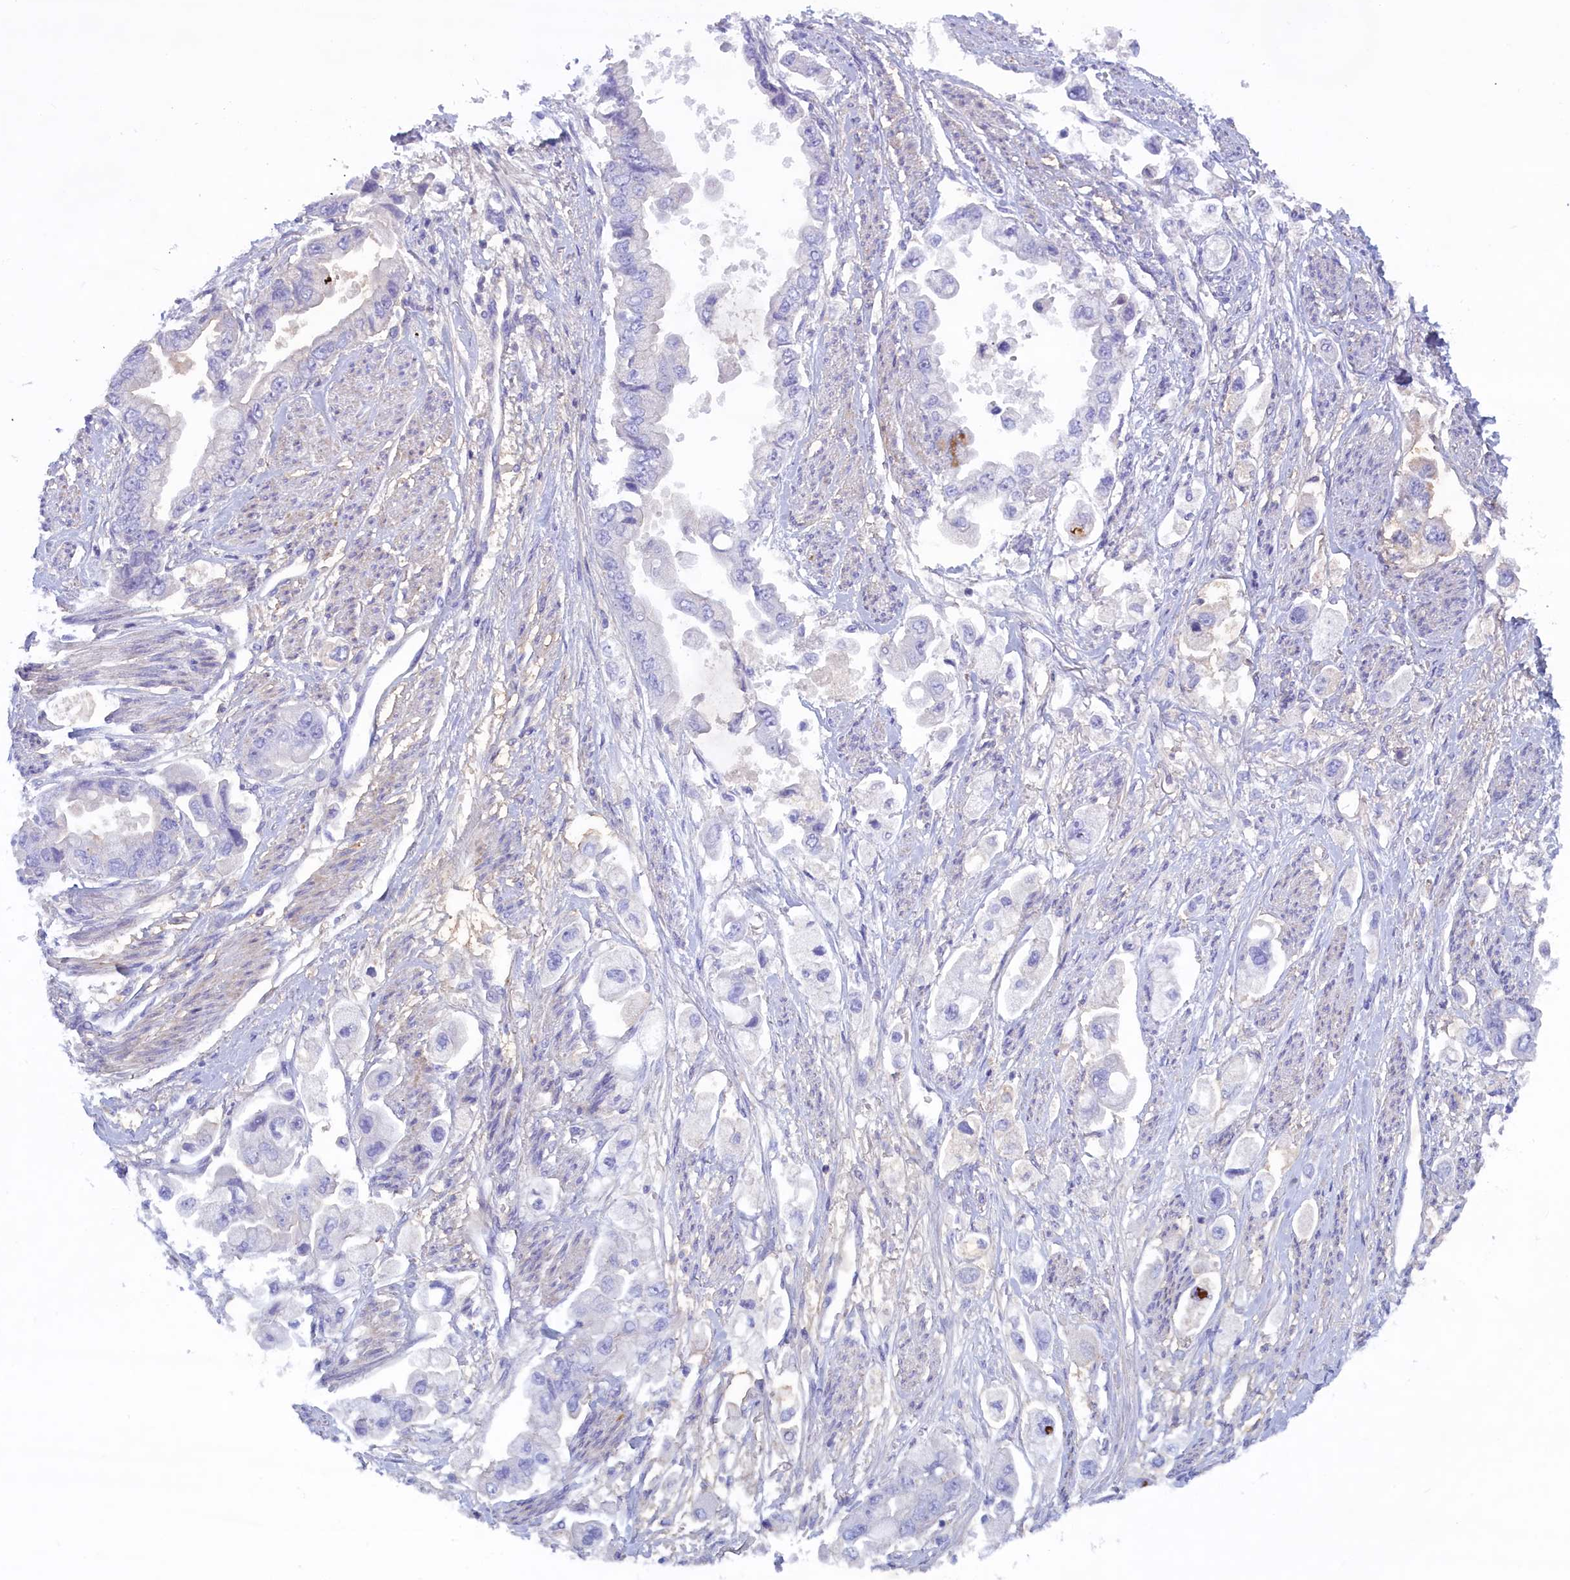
{"staining": {"intensity": "negative", "quantity": "none", "location": "none"}, "tissue": "stomach cancer", "cell_type": "Tumor cells", "image_type": "cancer", "snomed": [{"axis": "morphology", "description": "Adenocarcinoma, NOS"}, {"axis": "topography", "description": "Stomach"}], "caption": "A high-resolution image shows IHC staining of stomach cancer (adenocarcinoma), which shows no significant staining in tumor cells.", "gene": "MPV17L2", "patient": {"sex": "male", "age": 62}}